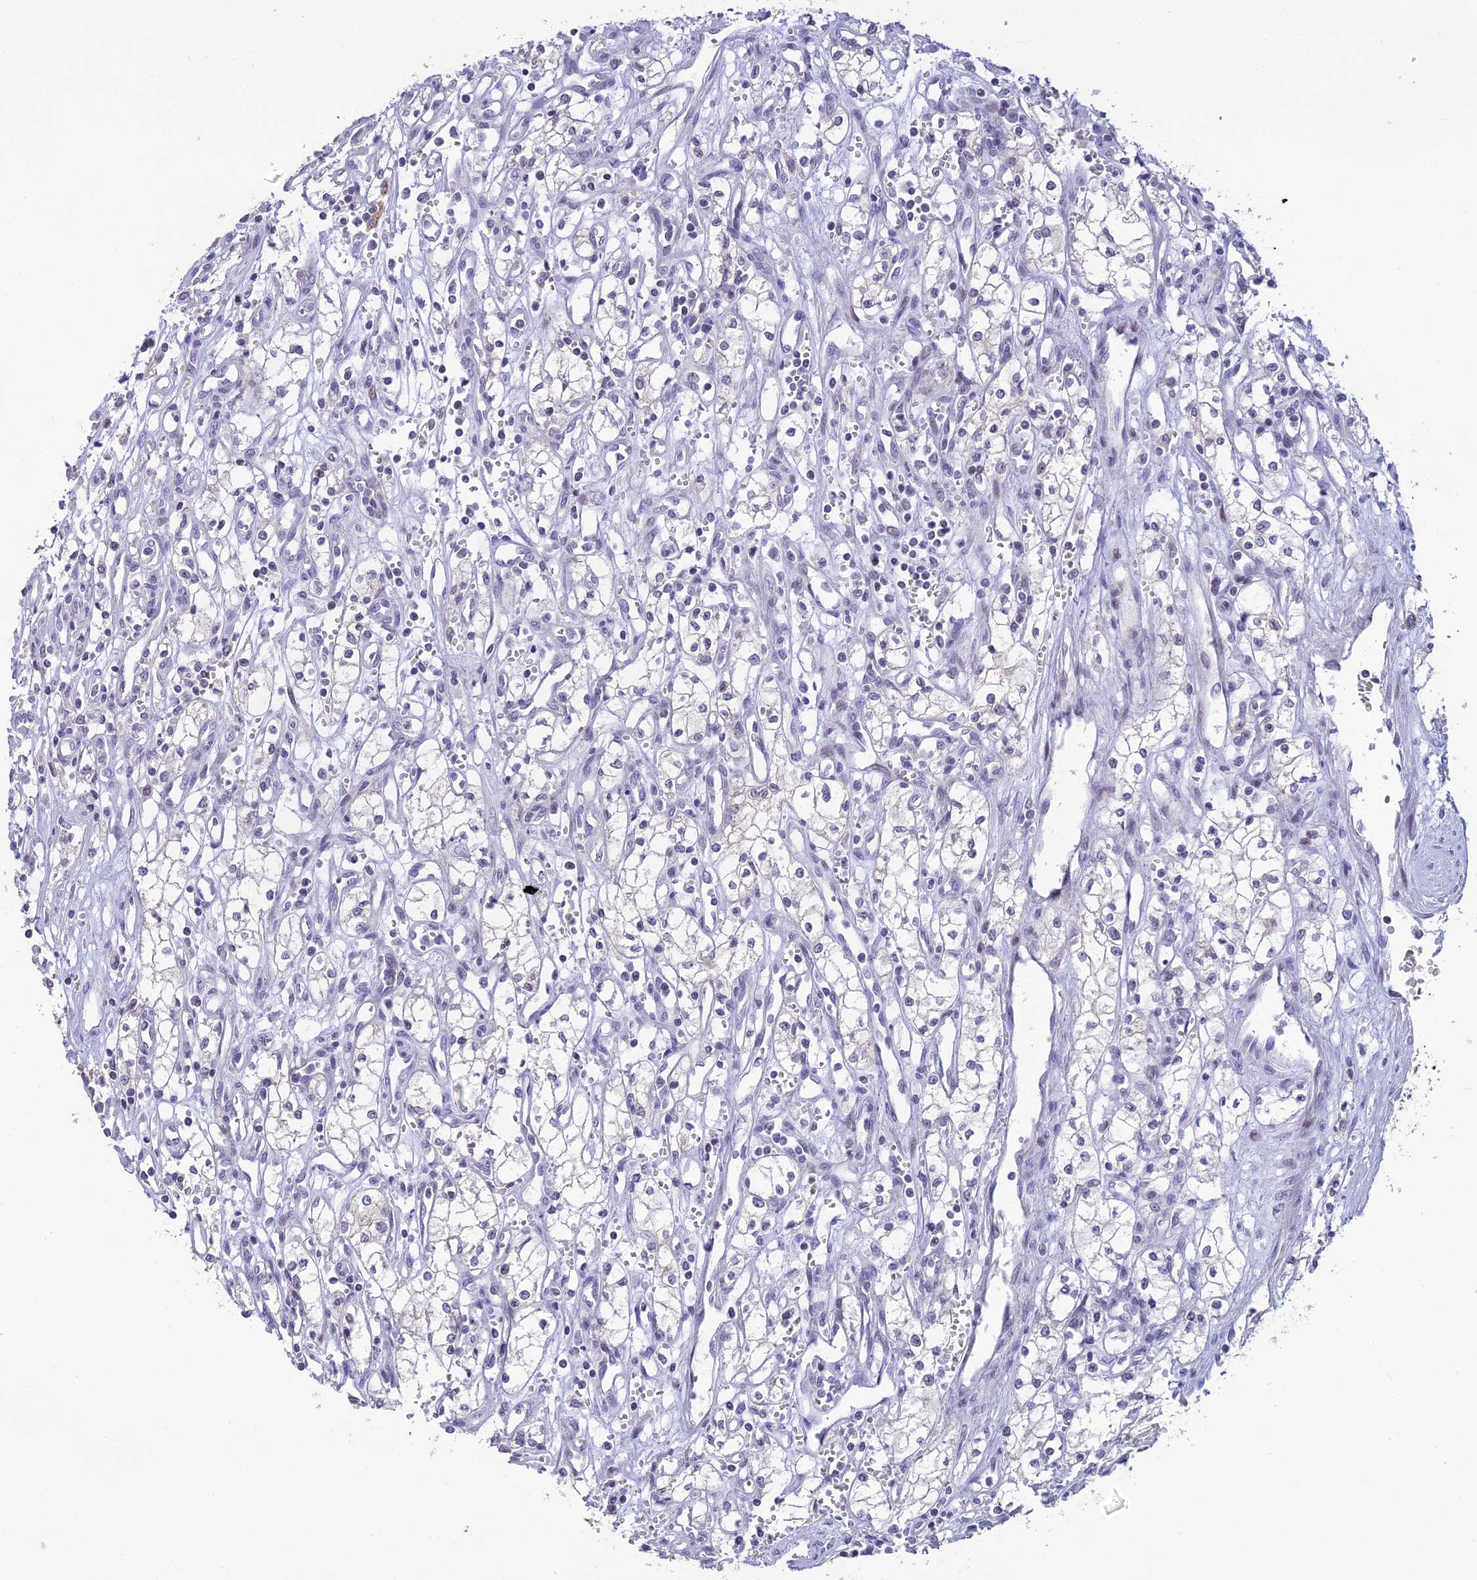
{"staining": {"intensity": "negative", "quantity": "none", "location": "none"}, "tissue": "renal cancer", "cell_type": "Tumor cells", "image_type": "cancer", "snomed": [{"axis": "morphology", "description": "Adenocarcinoma, NOS"}, {"axis": "topography", "description": "Kidney"}], "caption": "The IHC micrograph has no significant positivity in tumor cells of adenocarcinoma (renal) tissue.", "gene": "TMEM134", "patient": {"sex": "male", "age": 59}}